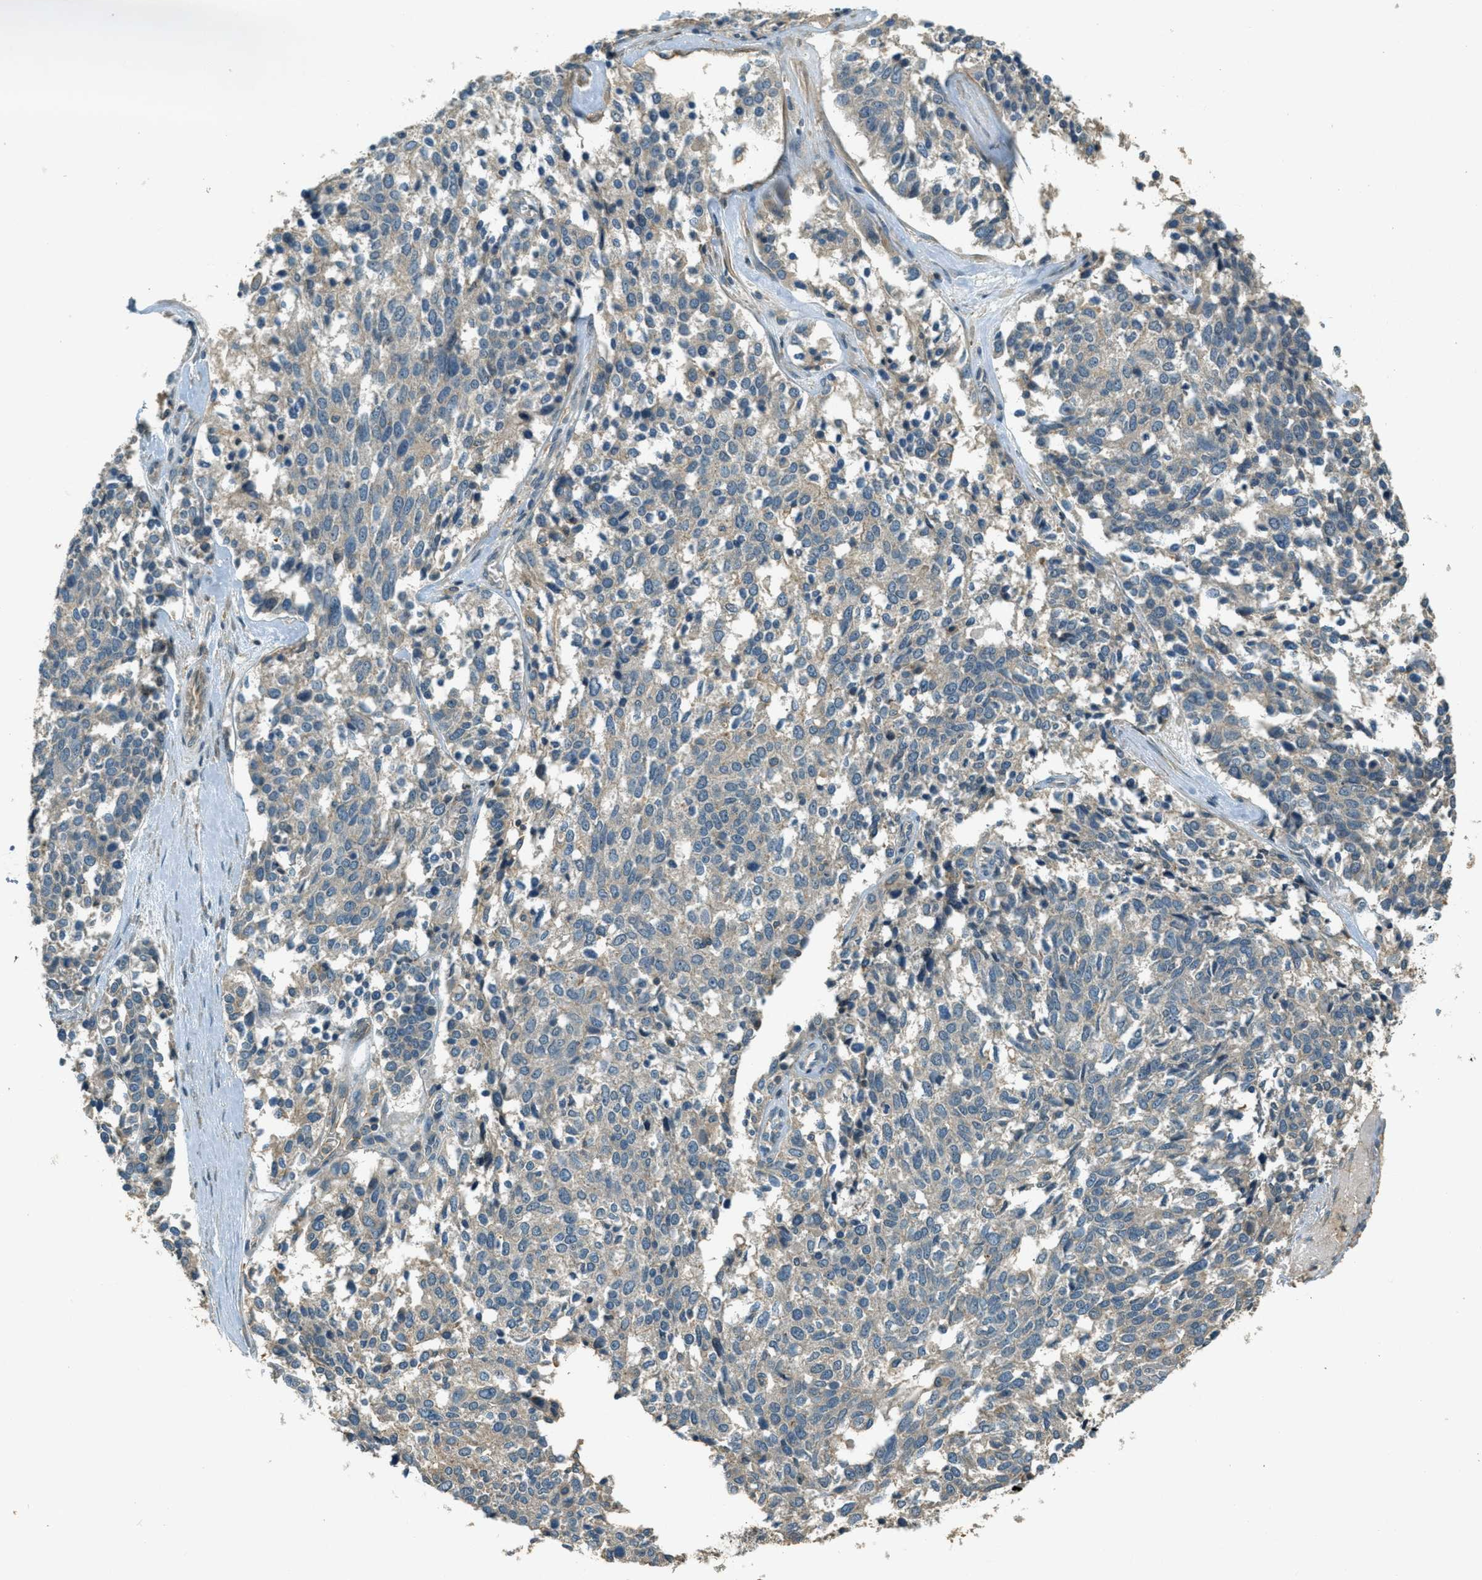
{"staining": {"intensity": "negative", "quantity": "none", "location": "none"}, "tissue": "ovarian cancer", "cell_type": "Tumor cells", "image_type": "cancer", "snomed": [{"axis": "morphology", "description": "Cystadenocarcinoma, serous, NOS"}, {"axis": "topography", "description": "Ovary"}], "caption": "DAB immunohistochemical staining of serous cystadenocarcinoma (ovarian) exhibits no significant staining in tumor cells. Nuclei are stained in blue.", "gene": "NUDT4", "patient": {"sex": "female", "age": 44}}